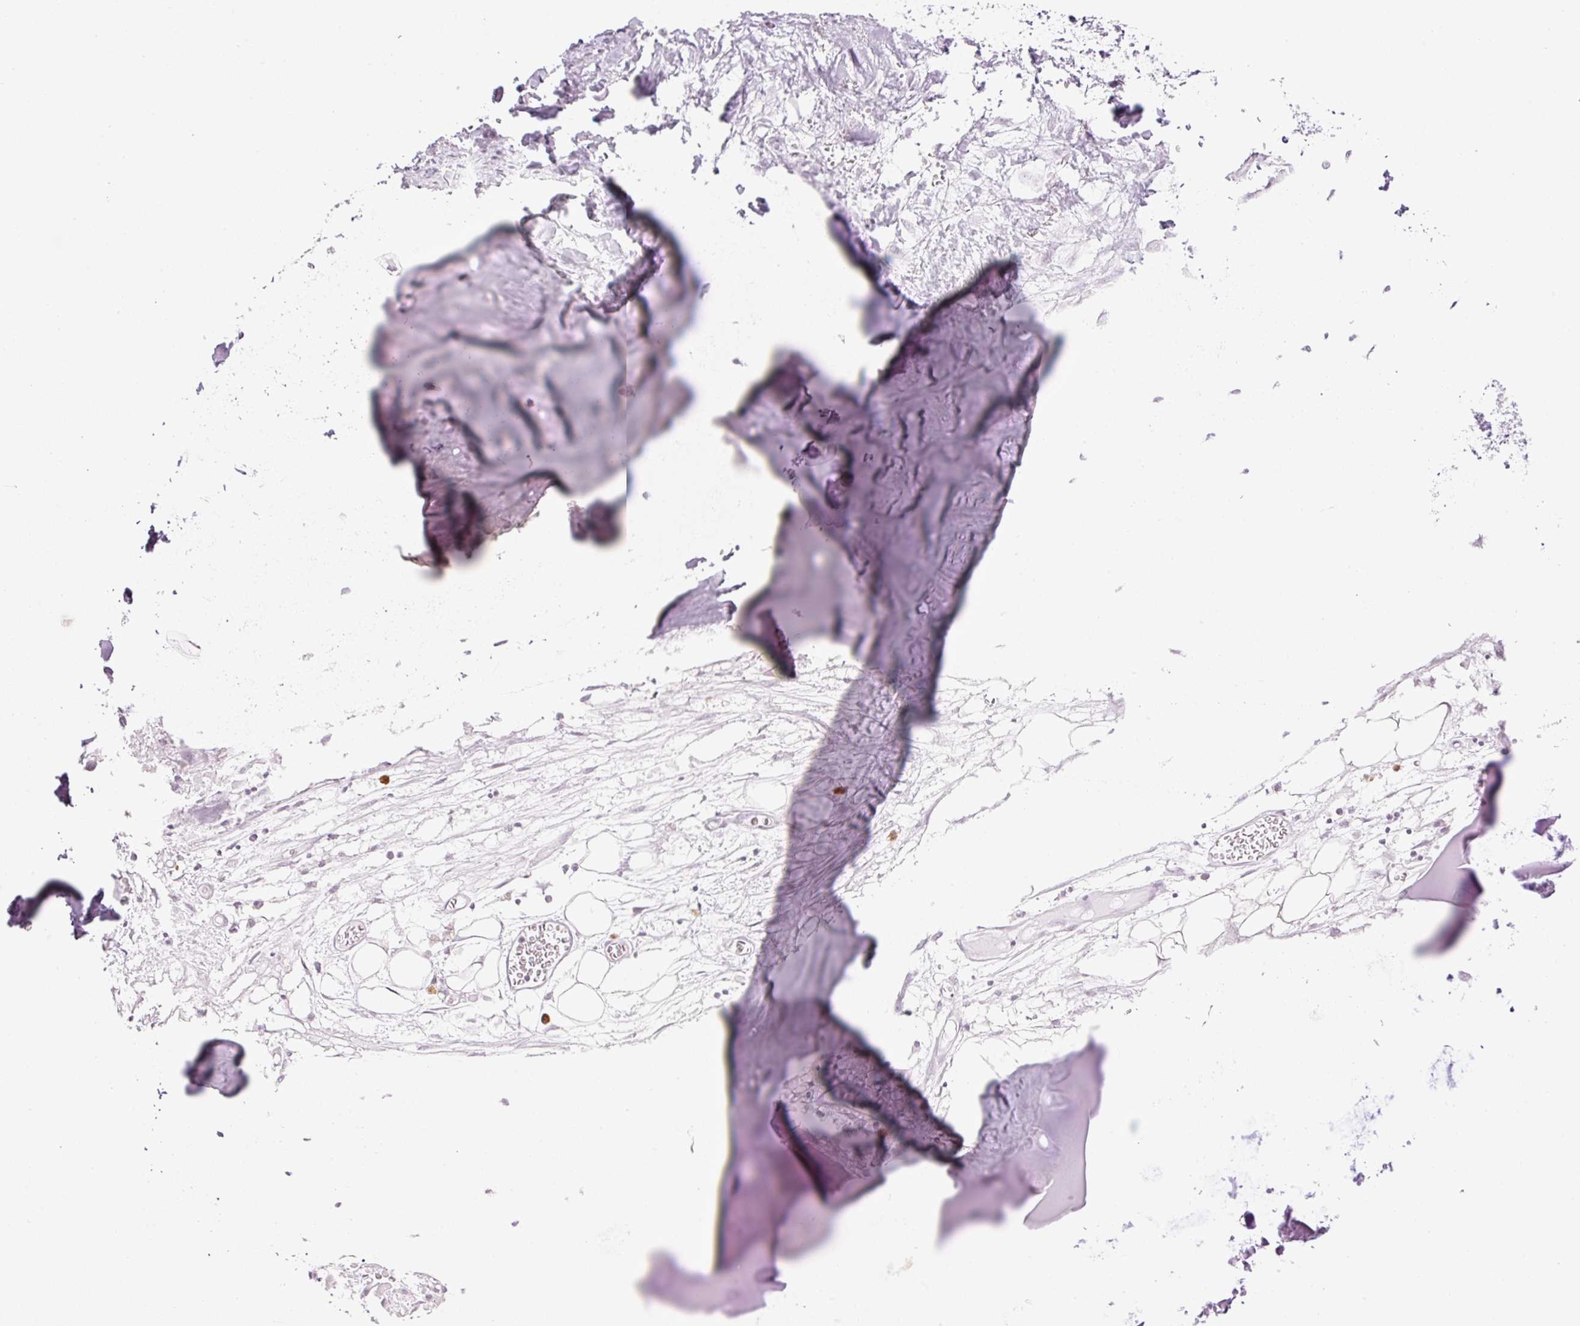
{"staining": {"intensity": "negative", "quantity": "none", "location": "none"}, "tissue": "adipose tissue", "cell_type": "Adipocytes", "image_type": "normal", "snomed": [{"axis": "morphology", "description": "Normal tissue, NOS"}, {"axis": "topography", "description": "Cartilage tissue"}], "caption": "IHC micrograph of normal adipose tissue: human adipose tissue stained with DAB (3,3'-diaminobenzidine) demonstrates no significant protein positivity in adipocytes.", "gene": "CMA1", "patient": {"sex": "male", "age": 57}}